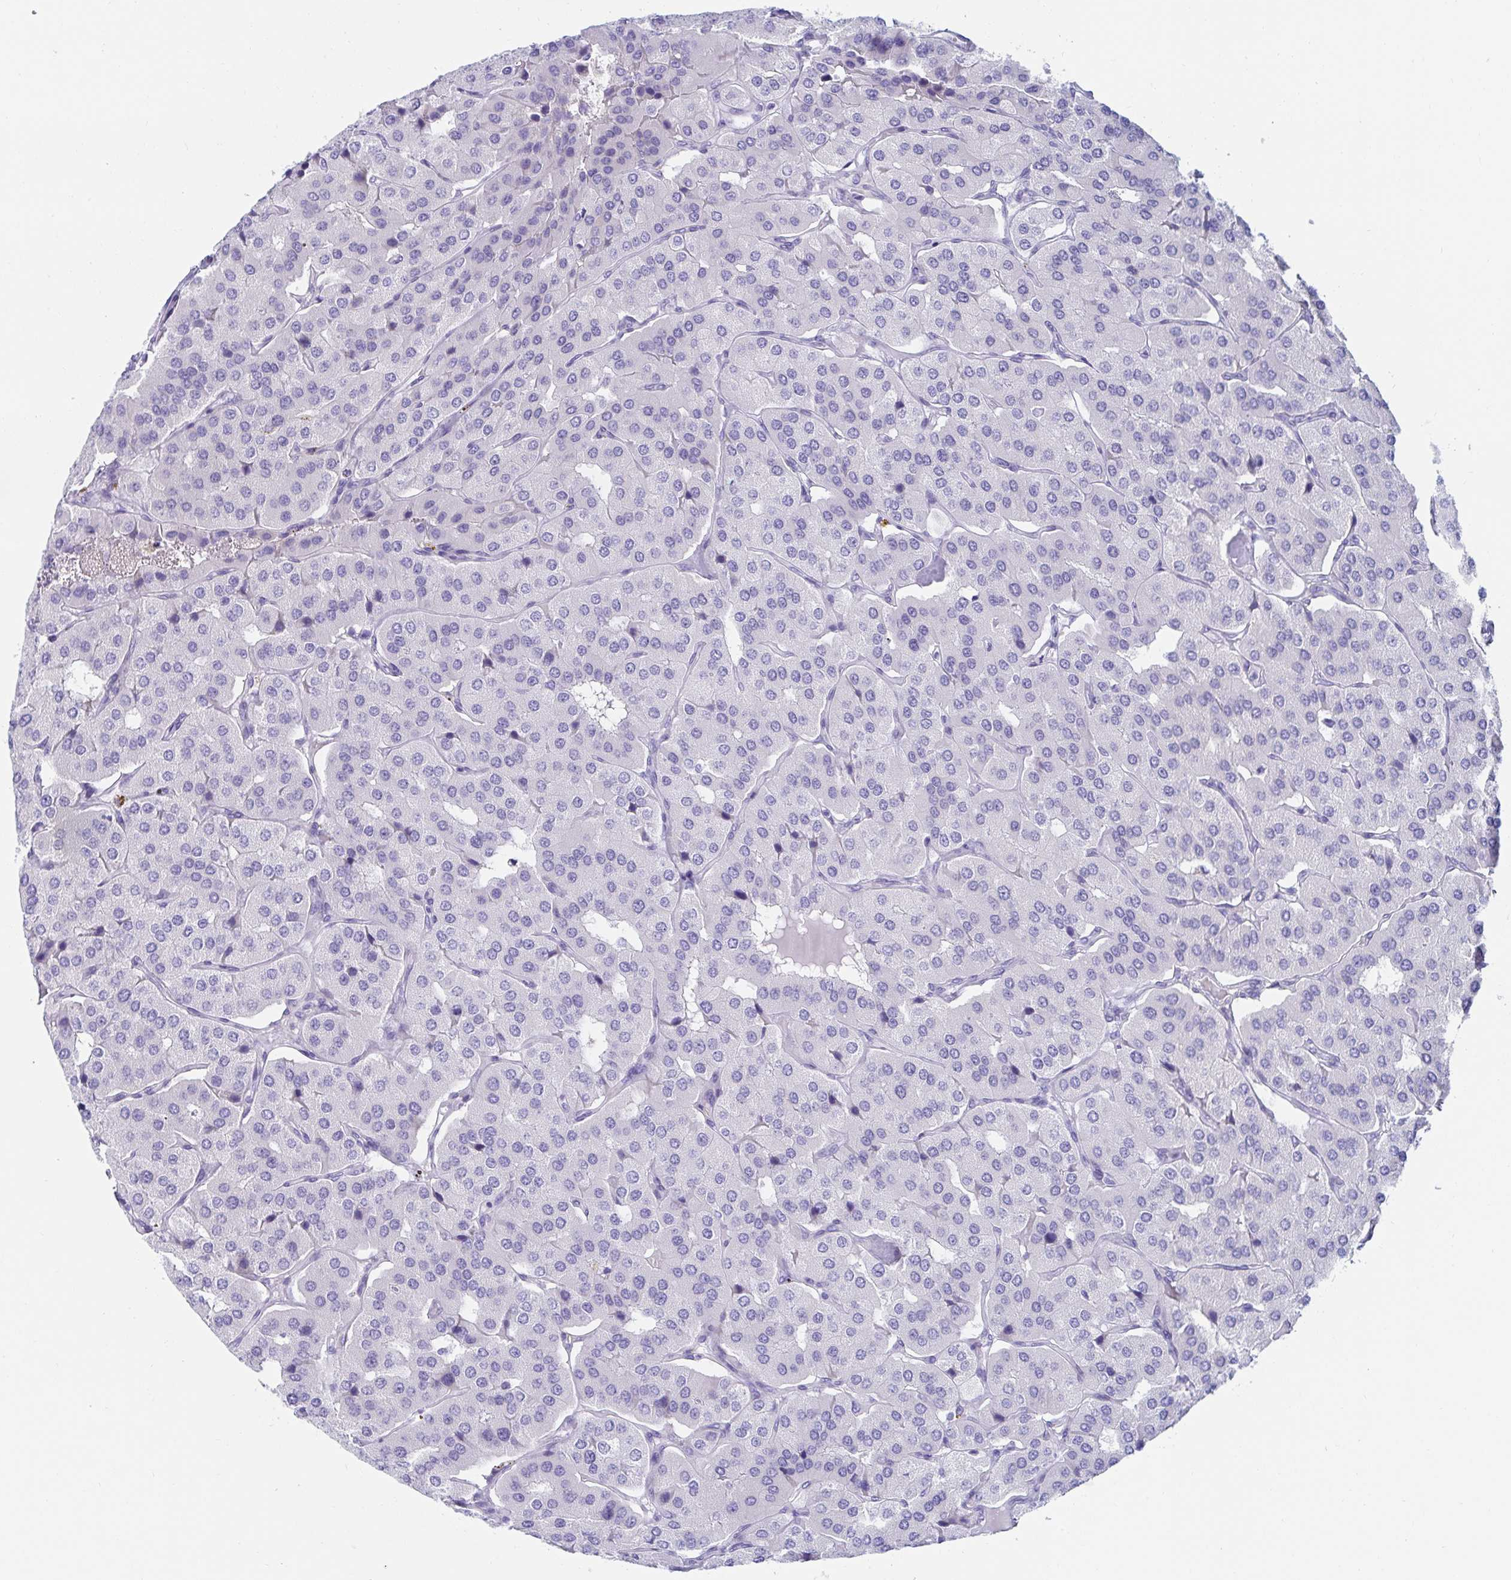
{"staining": {"intensity": "negative", "quantity": "none", "location": "none"}, "tissue": "parathyroid gland", "cell_type": "Glandular cells", "image_type": "normal", "snomed": [{"axis": "morphology", "description": "Normal tissue, NOS"}, {"axis": "morphology", "description": "Adenoma, NOS"}, {"axis": "topography", "description": "Parathyroid gland"}], "caption": "The image exhibits no significant staining in glandular cells of parathyroid gland.", "gene": "C4orf17", "patient": {"sex": "female", "age": 86}}